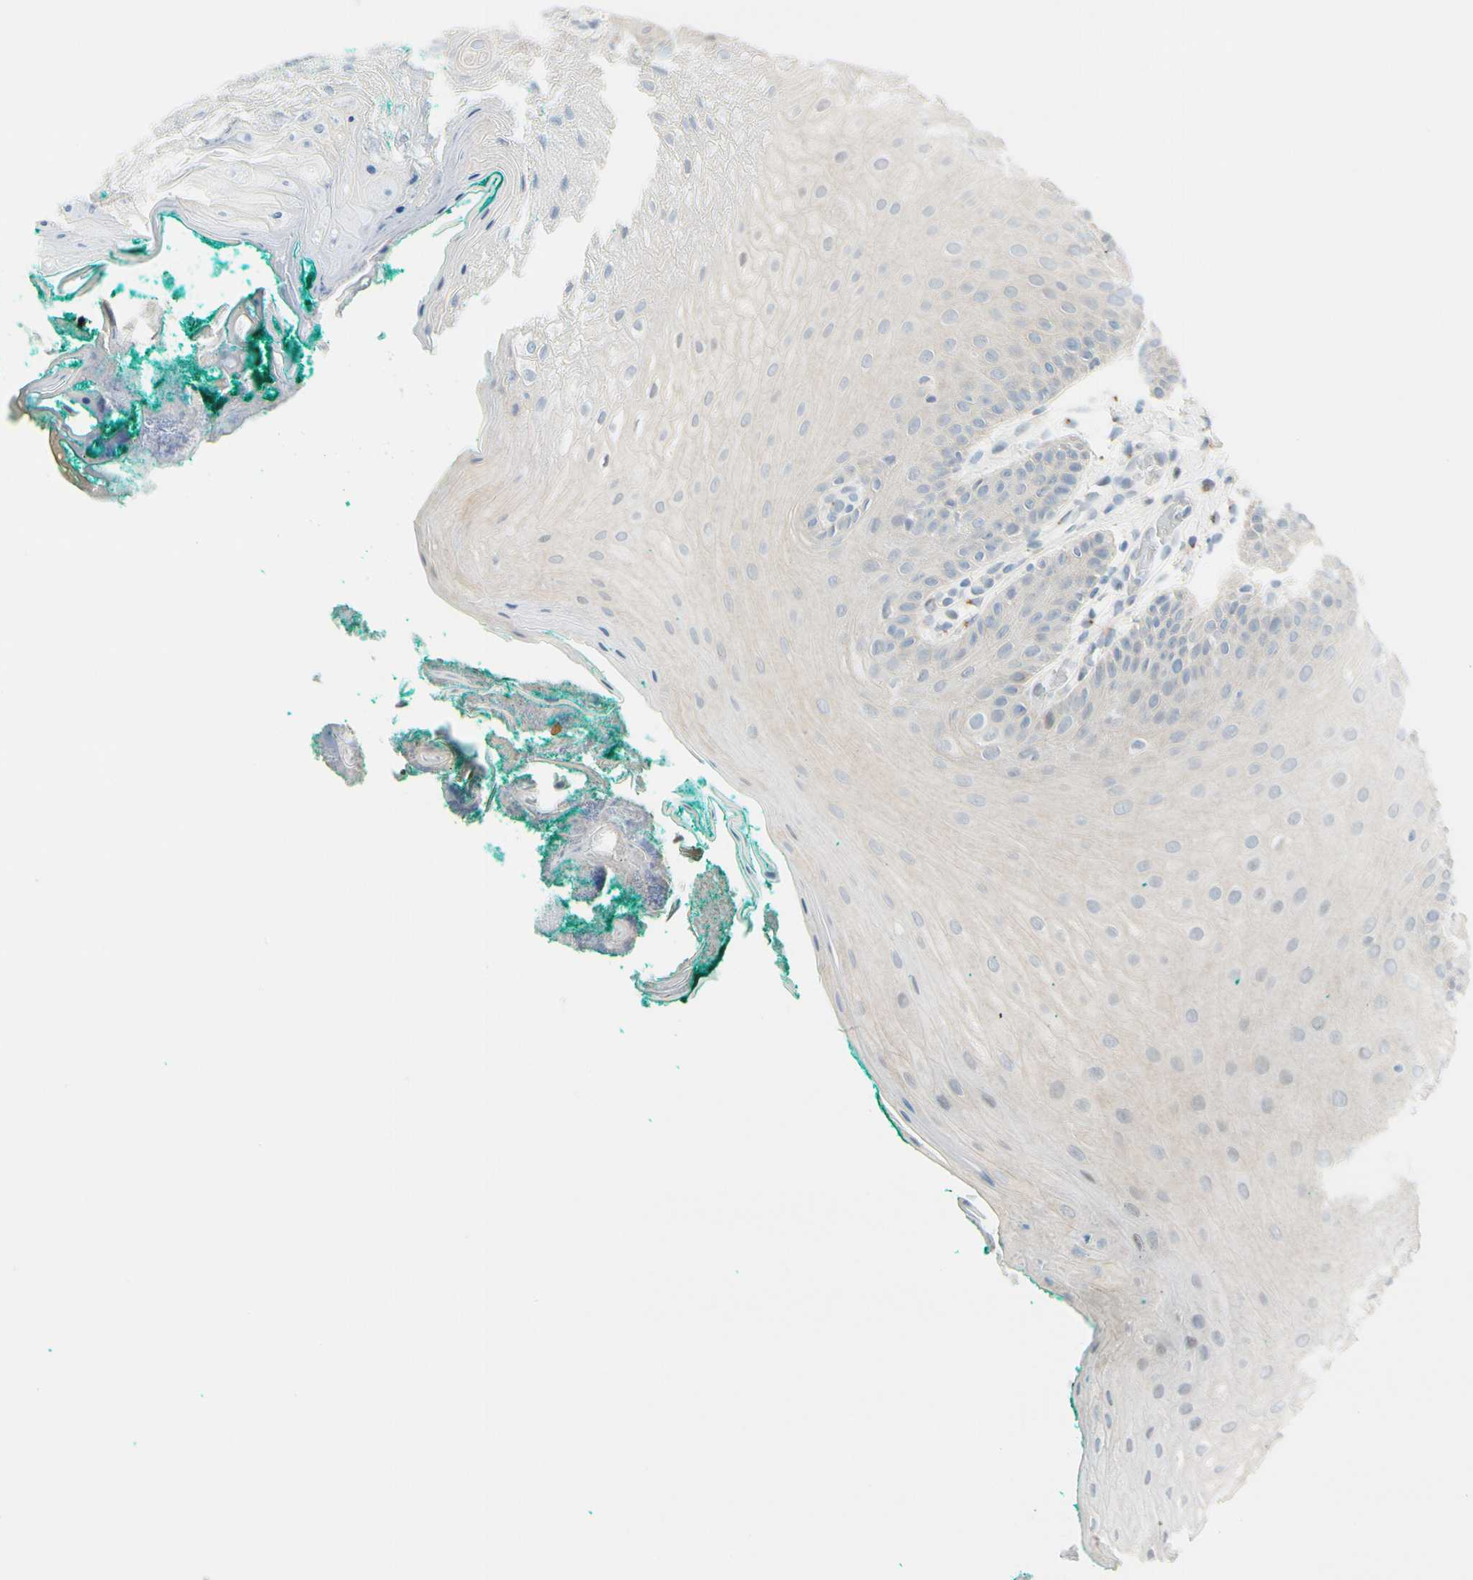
{"staining": {"intensity": "negative", "quantity": "none", "location": "none"}, "tissue": "oral mucosa", "cell_type": "Squamous epithelial cells", "image_type": "normal", "snomed": [{"axis": "morphology", "description": "Normal tissue, NOS"}, {"axis": "topography", "description": "Skeletal muscle"}, {"axis": "topography", "description": "Oral tissue"}], "caption": "Protein analysis of unremarkable oral mucosa exhibits no significant positivity in squamous epithelial cells. (Stains: DAB immunohistochemistry (IHC) with hematoxylin counter stain, Microscopy: brightfield microscopy at high magnification).", "gene": "B4GALNT1", "patient": {"sex": "male", "age": 58}}